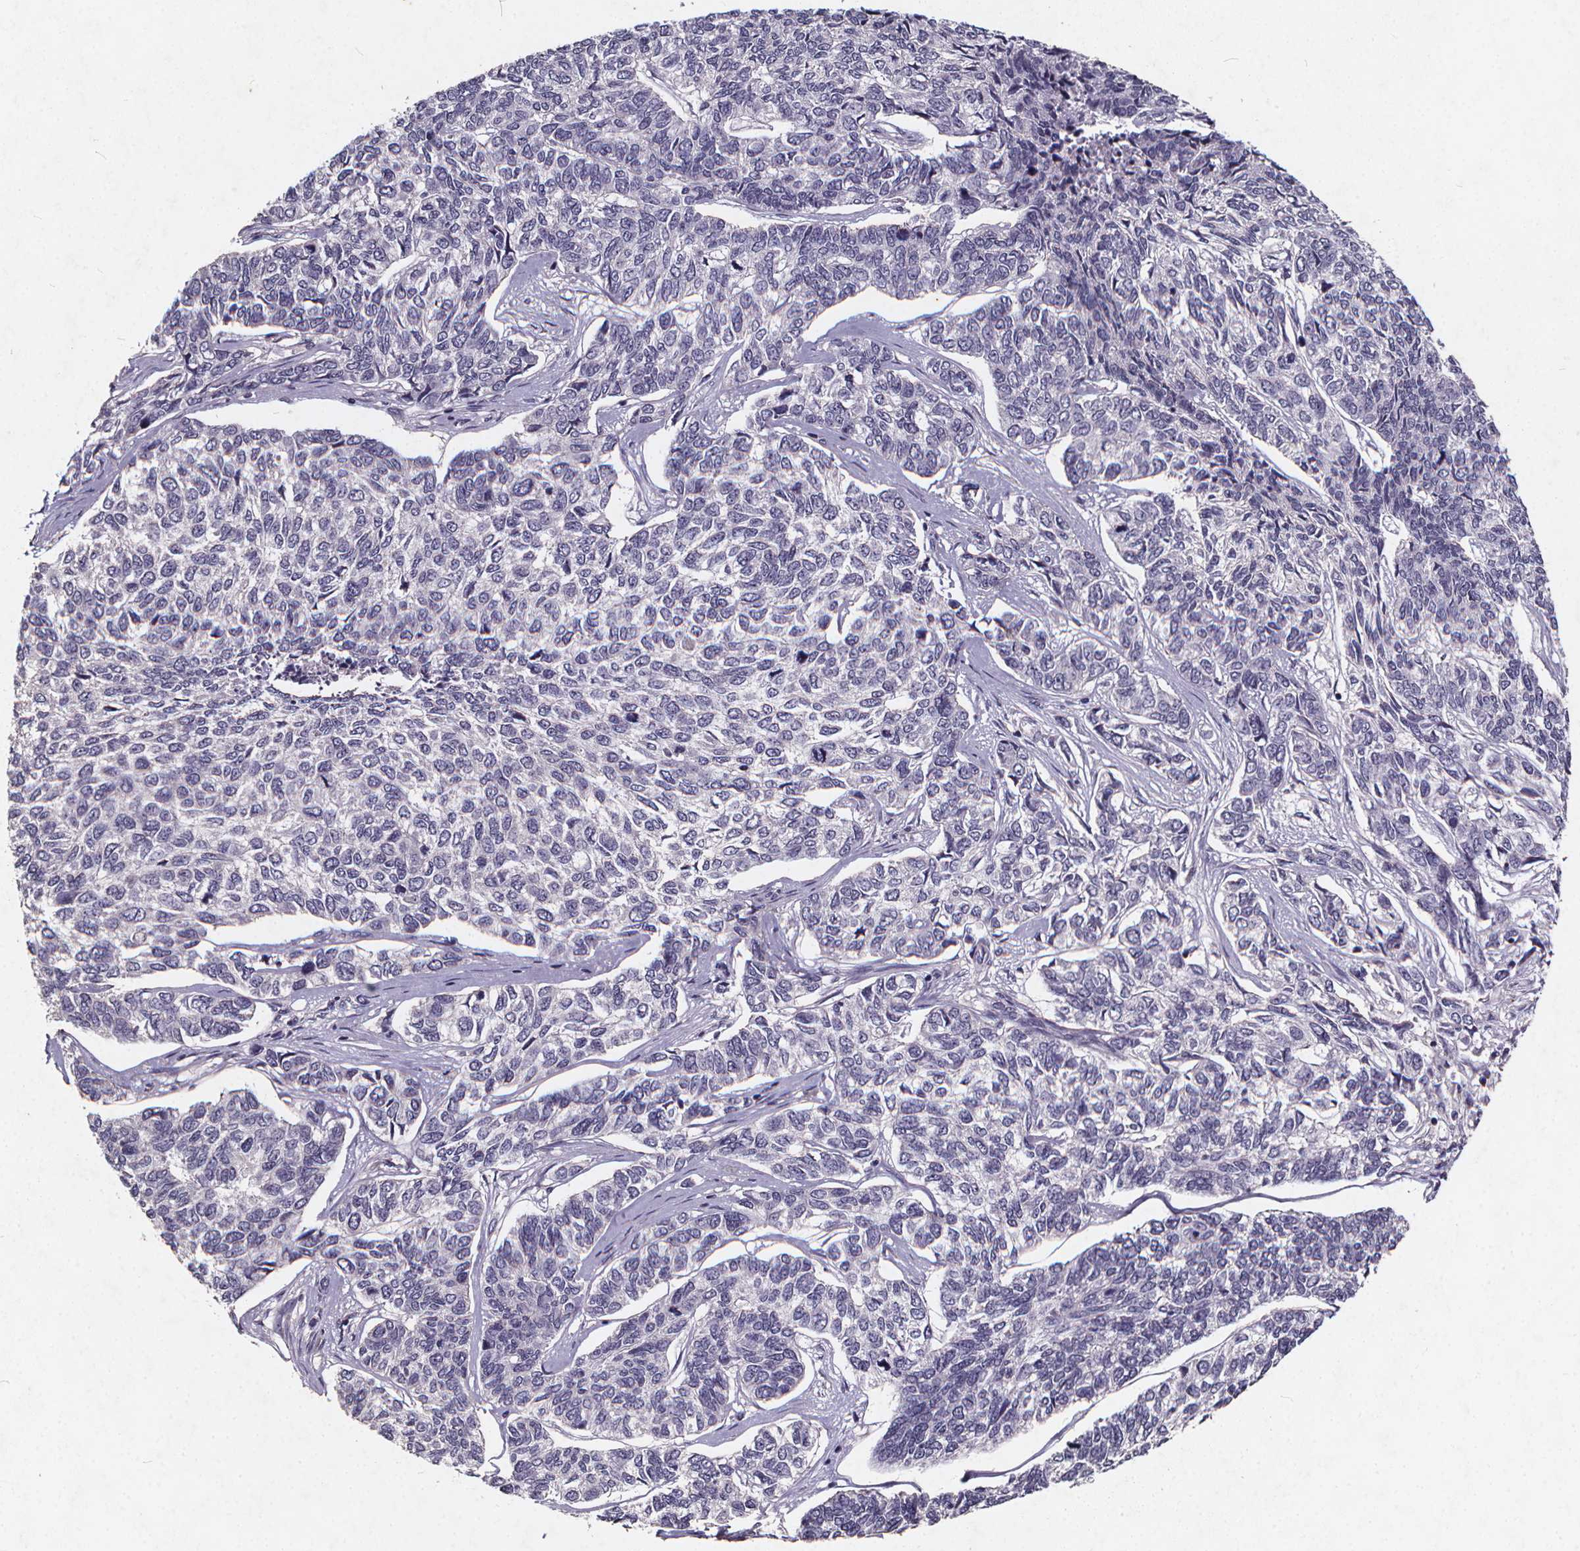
{"staining": {"intensity": "negative", "quantity": "none", "location": "none"}, "tissue": "skin cancer", "cell_type": "Tumor cells", "image_type": "cancer", "snomed": [{"axis": "morphology", "description": "Basal cell carcinoma"}, {"axis": "topography", "description": "Skin"}], "caption": "Tumor cells are negative for brown protein staining in skin basal cell carcinoma.", "gene": "TSPAN14", "patient": {"sex": "female", "age": 65}}